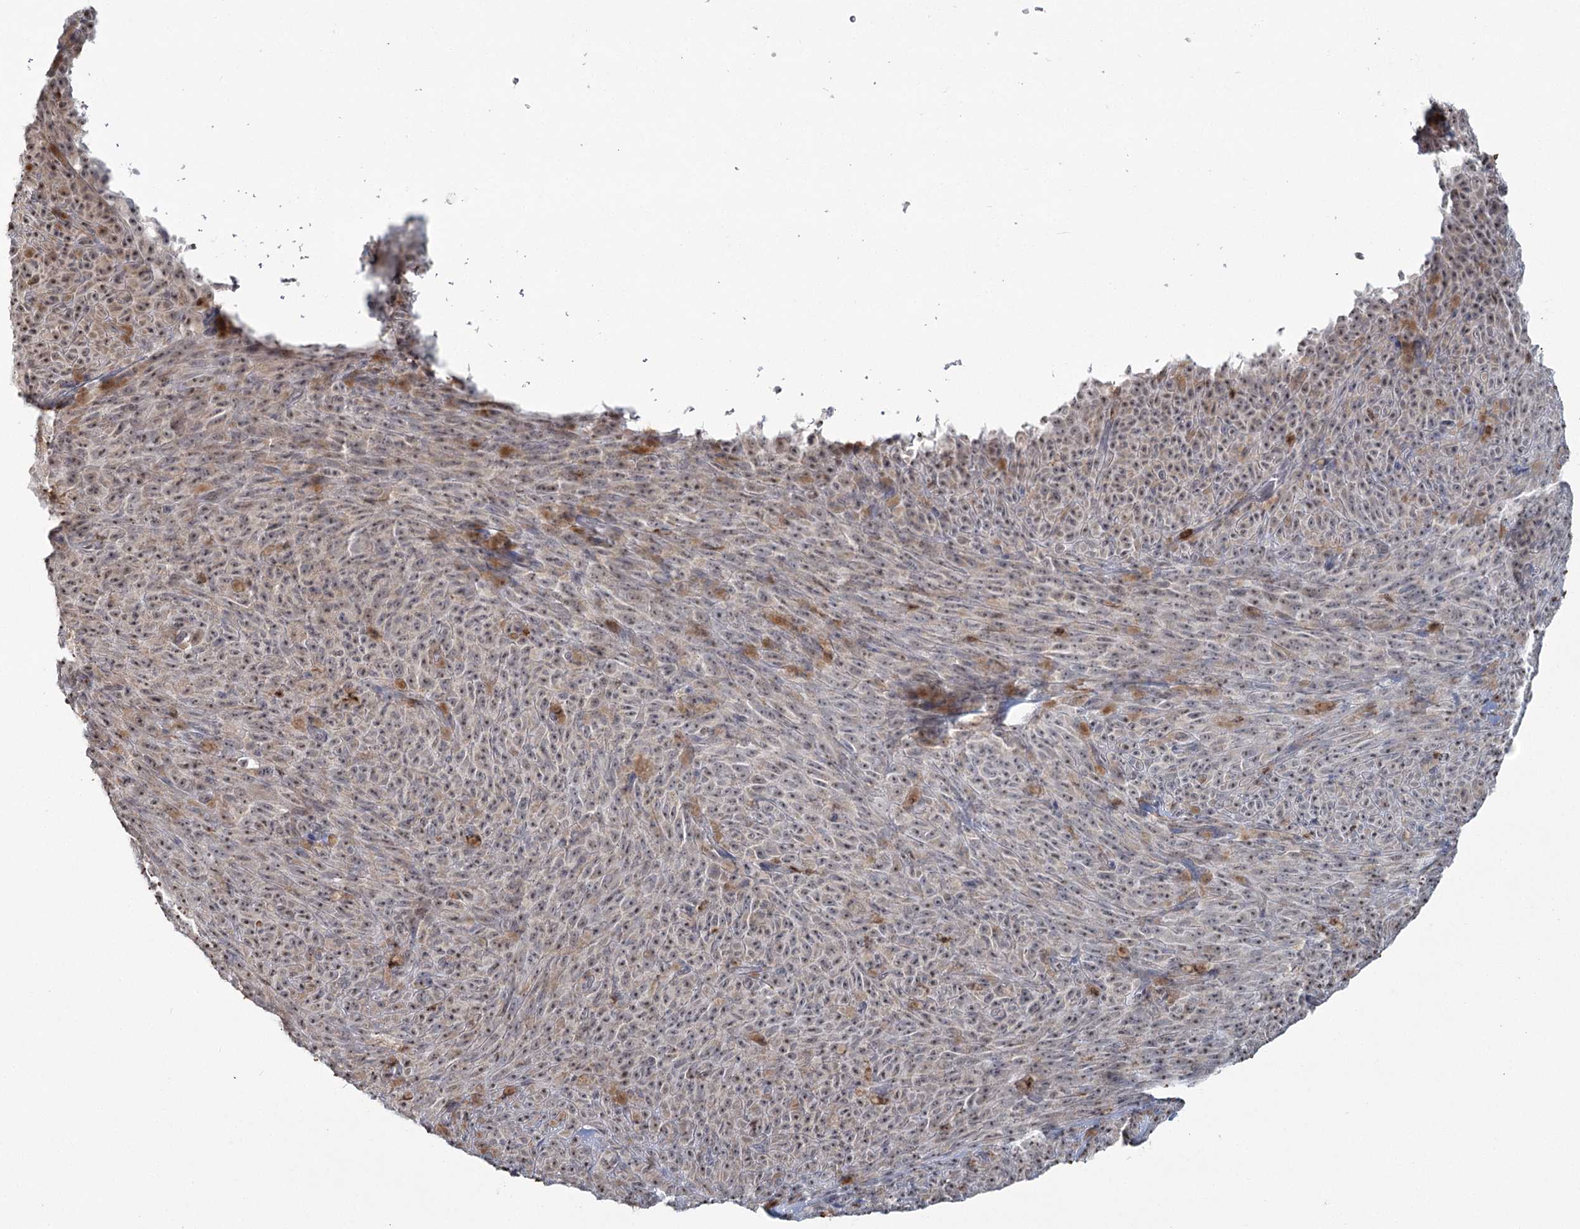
{"staining": {"intensity": "weak", "quantity": ">75%", "location": "nuclear"}, "tissue": "melanoma", "cell_type": "Tumor cells", "image_type": "cancer", "snomed": [{"axis": "morphology", "description": "Malignant melanoma, NOS"}, {"axis": "topography", "description": "Skin"}], "caption": "IHC (DAB) staining of malignant melanoma demonstrates weak nuclear protein staining in approximately >75% of tumor cells.", "gene": "ATAD1", "patient": {"sex": "female", "age": 82}}